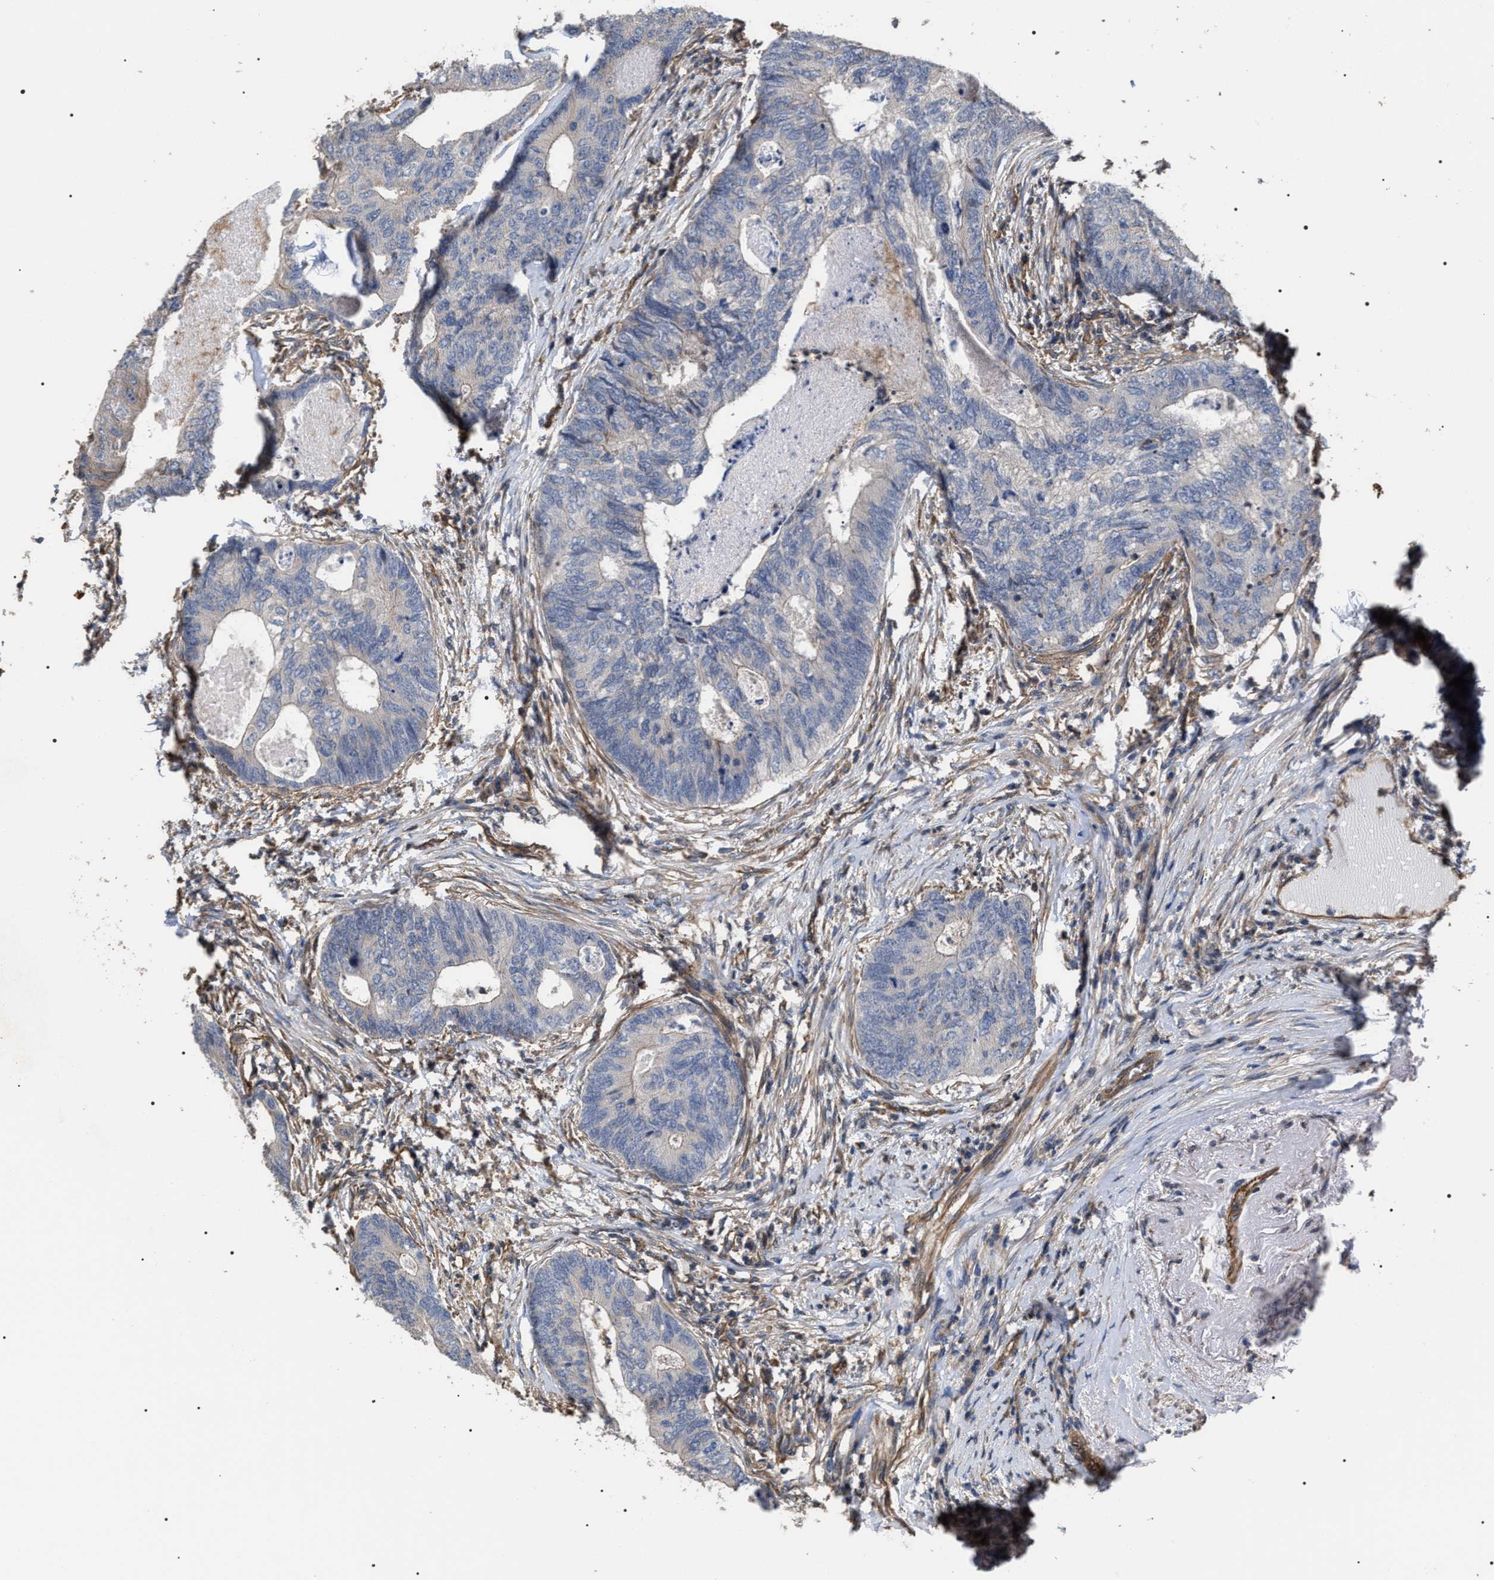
{"staining": {"intensity": "negative", "quantity": "none", "location": "none"}, "tissue": "colorectal cancer", "cell_type": "Tumor cells", "image_type": "cancer", "snomed": [{"axis": "morphology", "description": "Adenocarcinoma, NOS"}, {"axis": "topography", "description": "Colon"}], "caption": "High power microscopy micrograph of an immunohistochemistry micrograph of adenocarcinoma (colorectal), revealing no significant positivity in tumor cells. Brightfield microscopy of IHC stained with DAB (brown) and hematoxylin (blue), captured at high magnification.", "gene": "TSPAN33", "patient": {"sex": "female", "age": 67}}